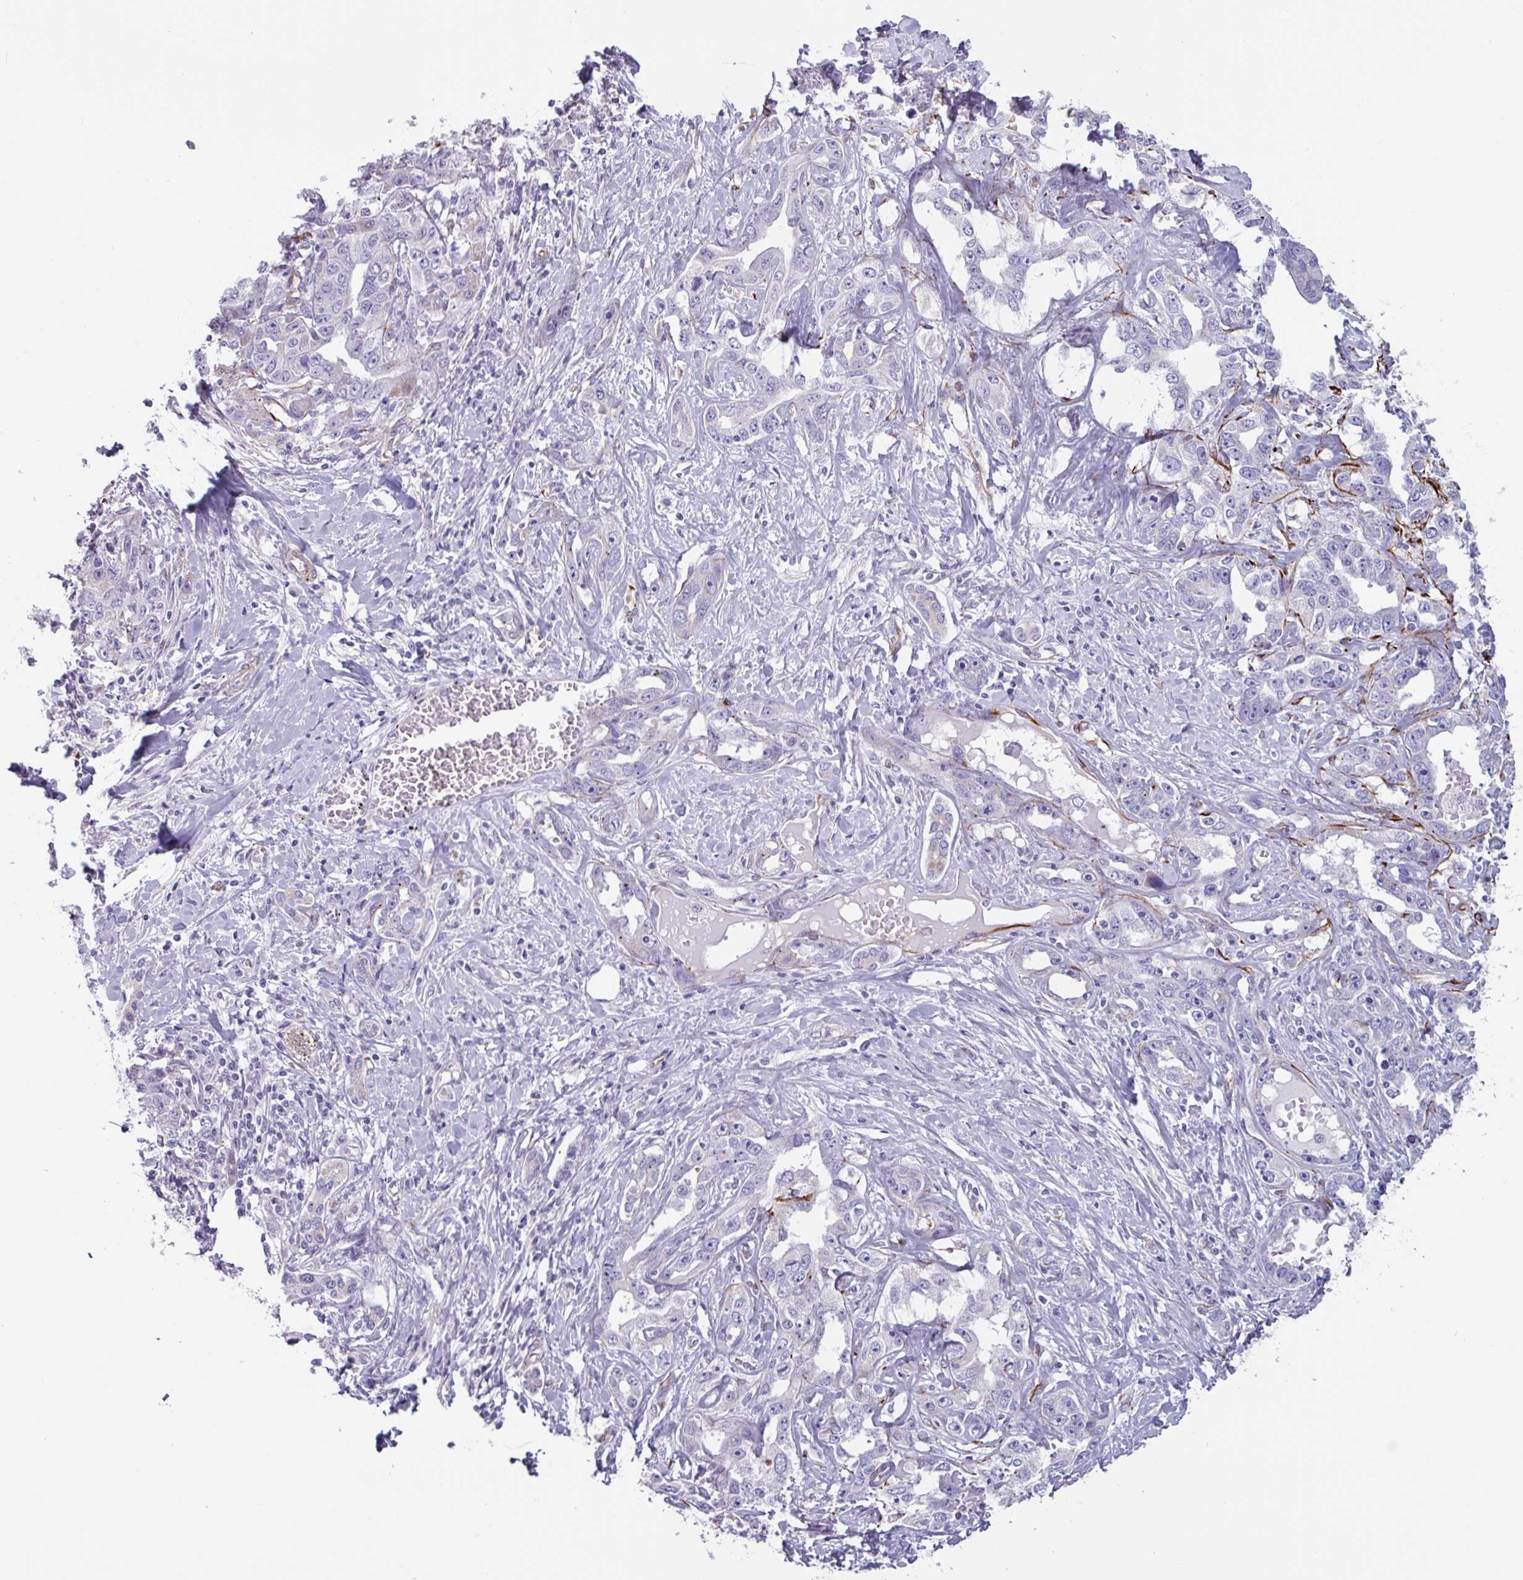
{"staining": {"intensity": "negative", "quantity": "none", "location": "none"}, "tissue": "liver cancer", "cell_type": "Tumor cells", "image_type": "cancer", "snomed": [{"axis": "morphology", "description": "Cholangiocarcinoma"}, {"axis": "topography", "description": "Liver"}], "caption": "This is a photomicrograph of immunohistochemistry (IHC) staining of liver cancer (cholangiocarcinoma), which shows no staining in tumor cells.", "gene": "BTD", "patient": {"sex": "male", "age": 59}}